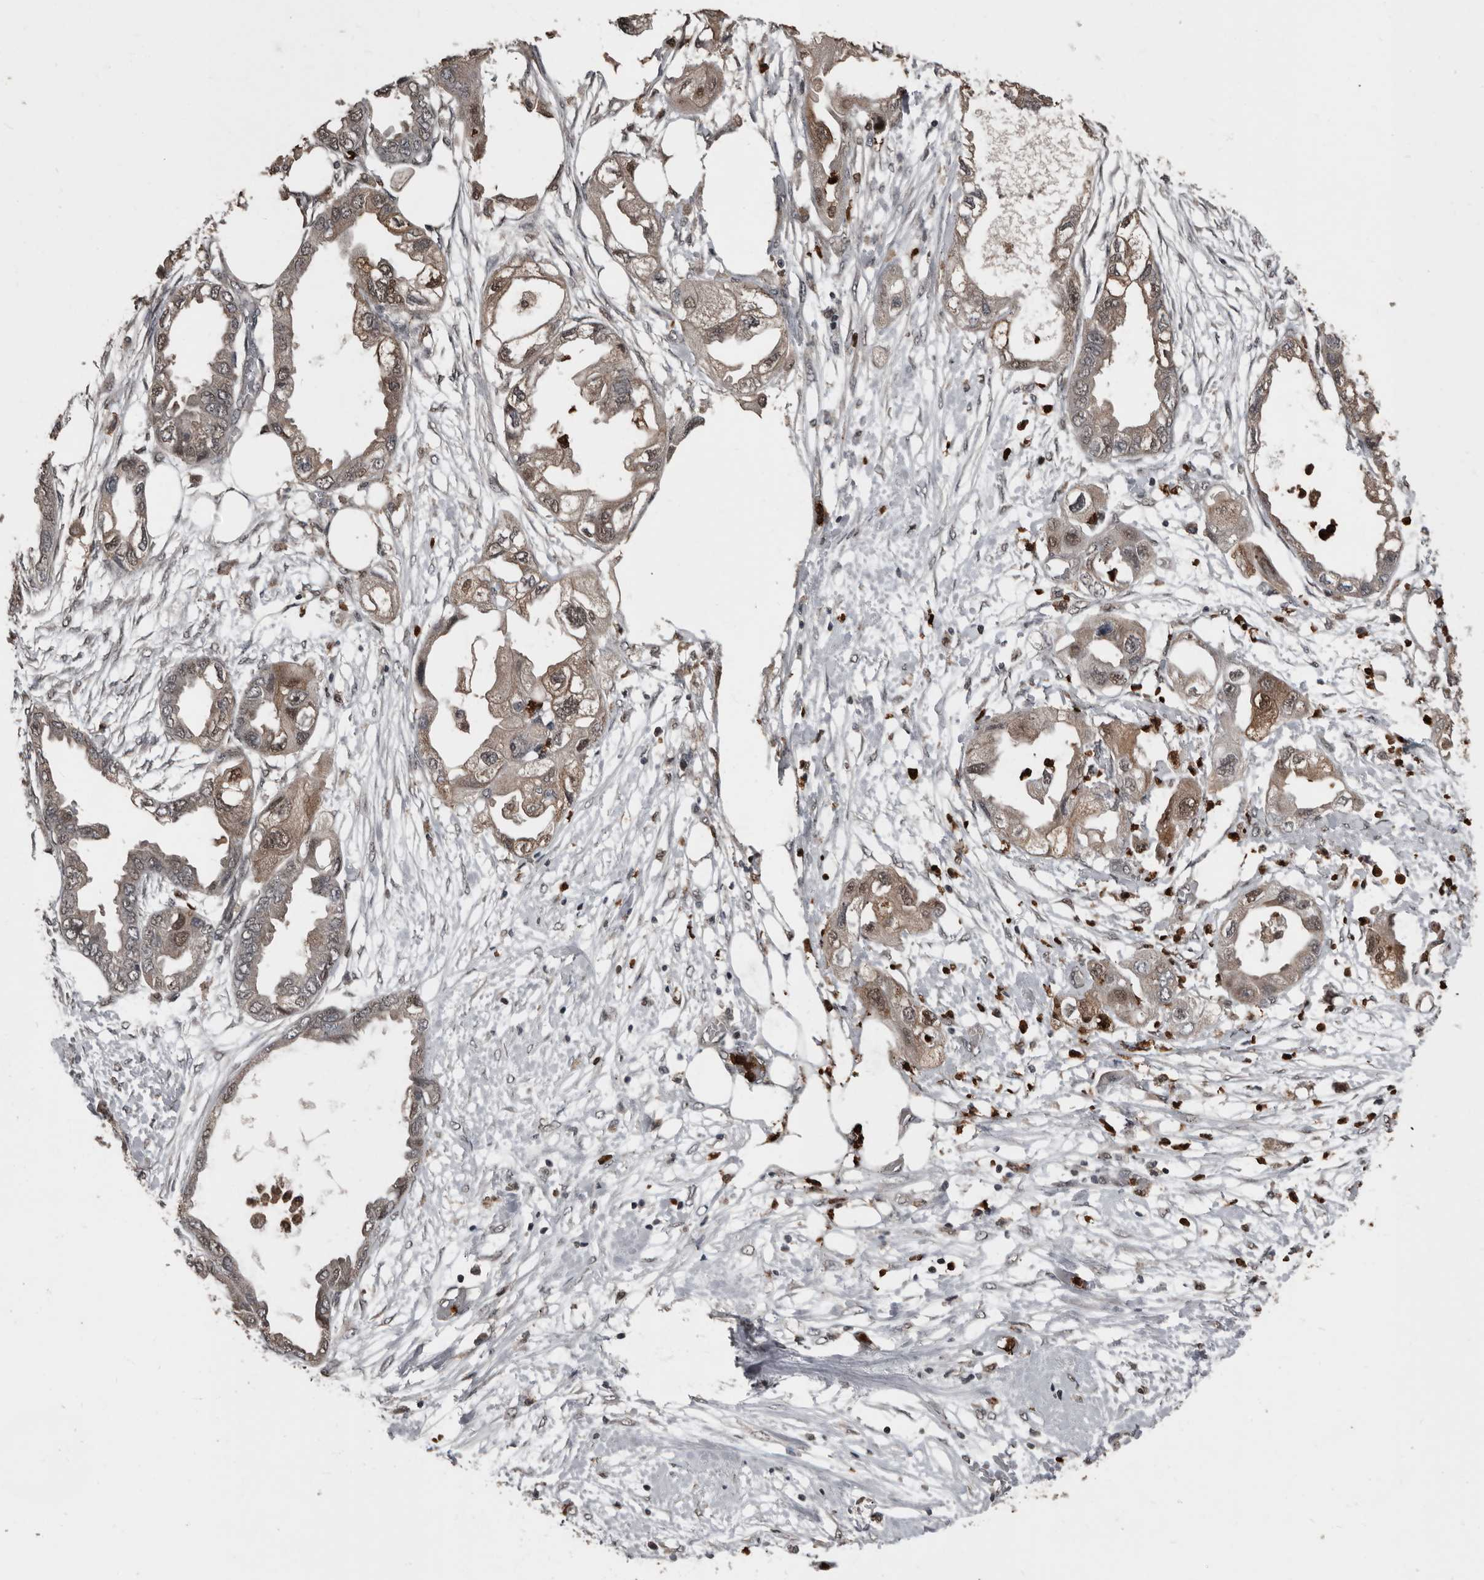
{"staining": {"intensity": "moderate", "quantity": "25%-75%", "location": "cytoplasmic/membranous,nuclear"}, "tissue": "endometrial cancer", "cell_type": "Tumor cells", "image_type": "cancer", "snomed": [{"axis": "morphology", "description": "Adenocarcinoma, NOS"}, {"axis": "morphology", "description": "Adenocarcinoma, metastatic, NOS"}, {"axis": "topography", "description": "Adipose tissue"}, {"axis": "topography", "description": "Endometrium"}], "caption": "Immunohistochemical staining of endometrial cancer (adenocarcinoma) displays moderate cytoplasmic/membranous and nuclear protein staining in approximately 25%-75% of tumor cells. (DAB = brown stain, brightfield microscopy at high magnification).", "gene": "FSBP", "patient": {"sex": "female", "age": 67}}